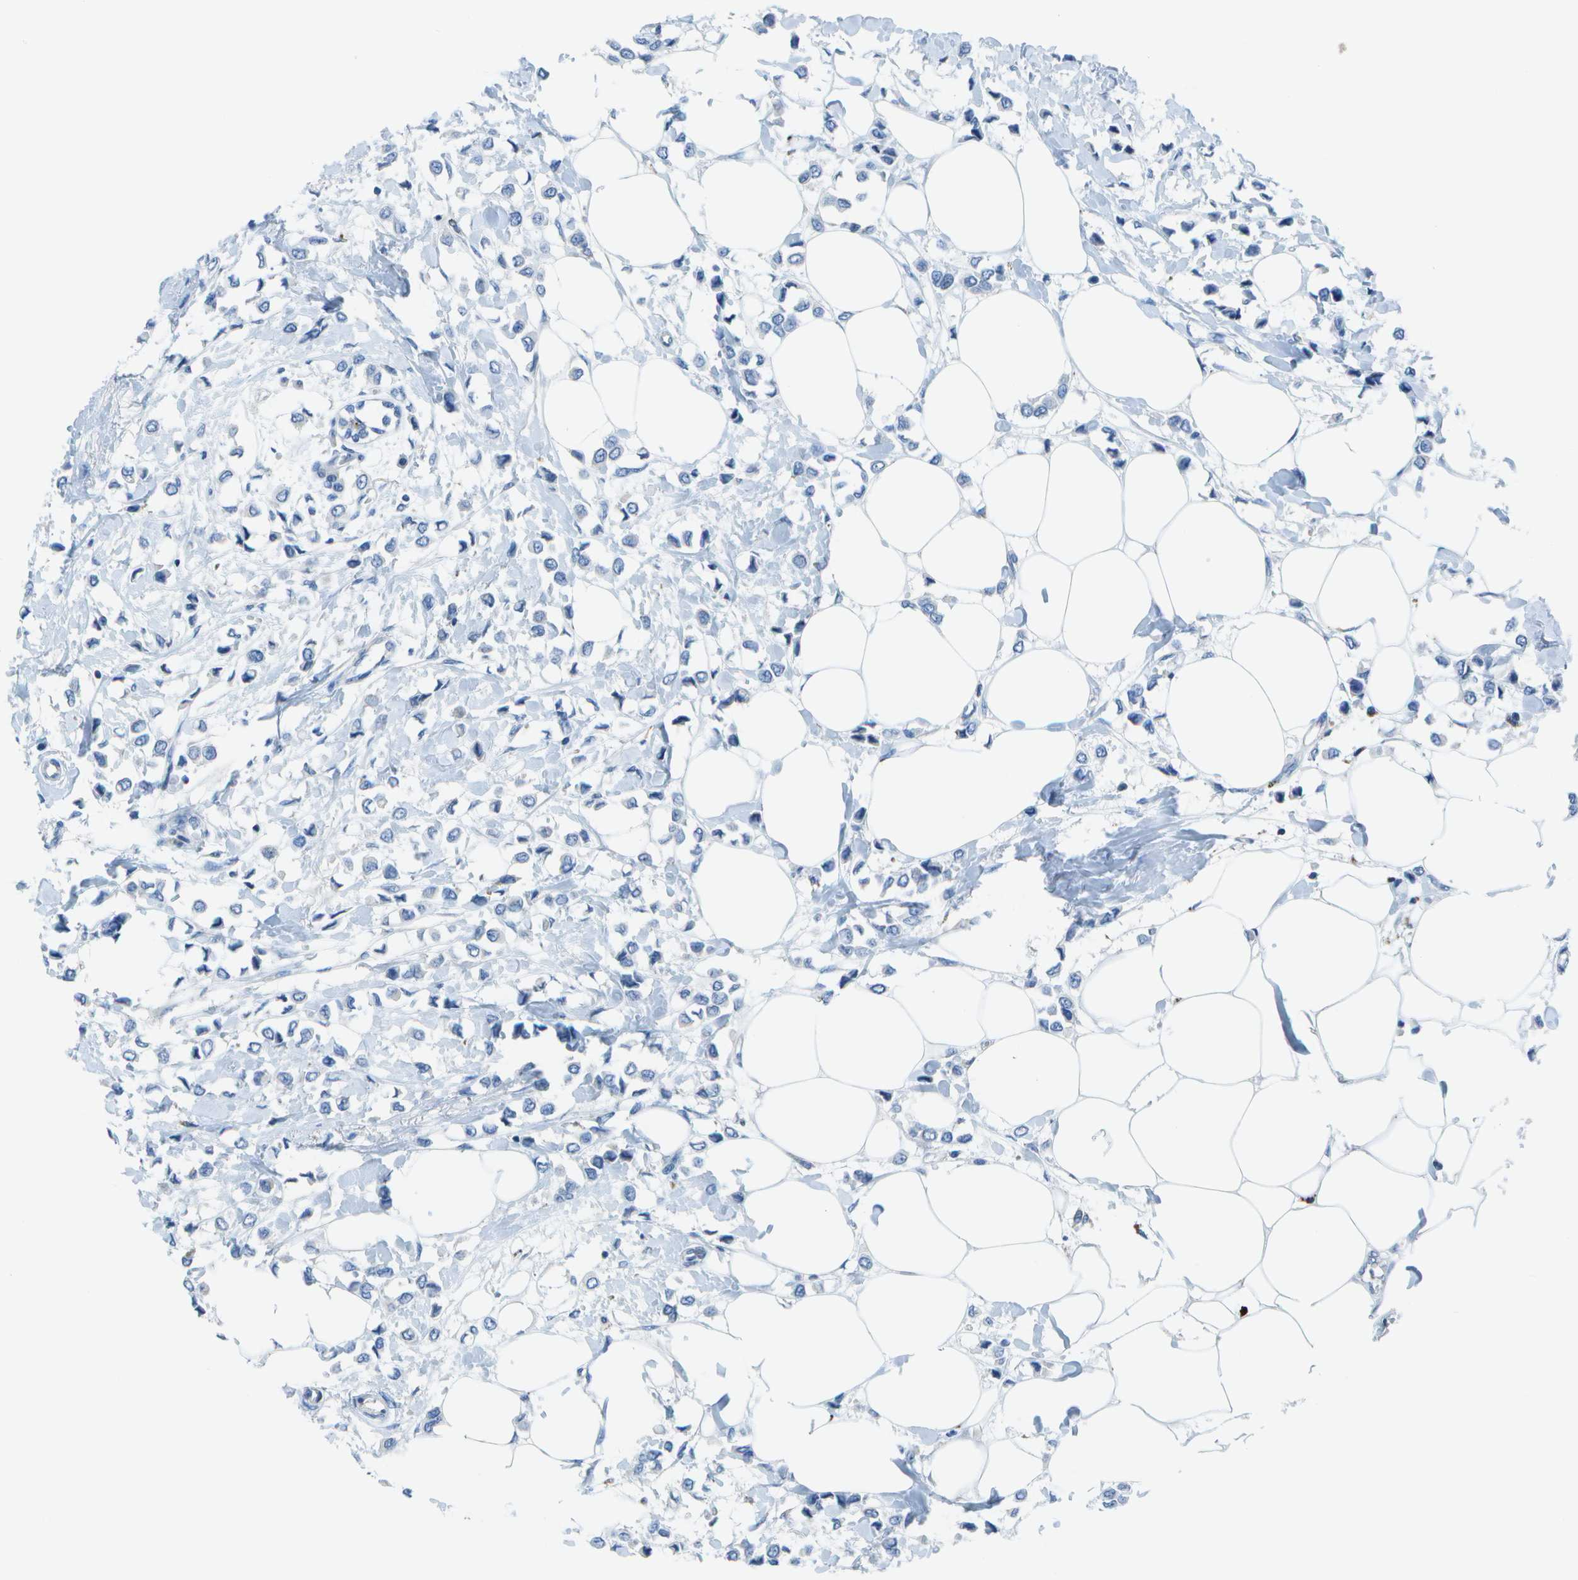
{"staining": {"intensity": "negative", "quantity": "none", "location": "none"}, "tissue": "breast cancer", "cell_type": "Tumor cells", "image_type": "cancer", "snomed": [{"axis": "morphology", "description": "Lobular carcinoma"}, {"axis": "topography", "description": "Breast"}], "caption": "Breast cancer was stained to show a protein in brown. There is no significant positivity in tumor cells. (DAB immunohistochemistry (IHC), high magnification).", "gene": "DCT", "patient": {"sex": "female", "age": 51}}